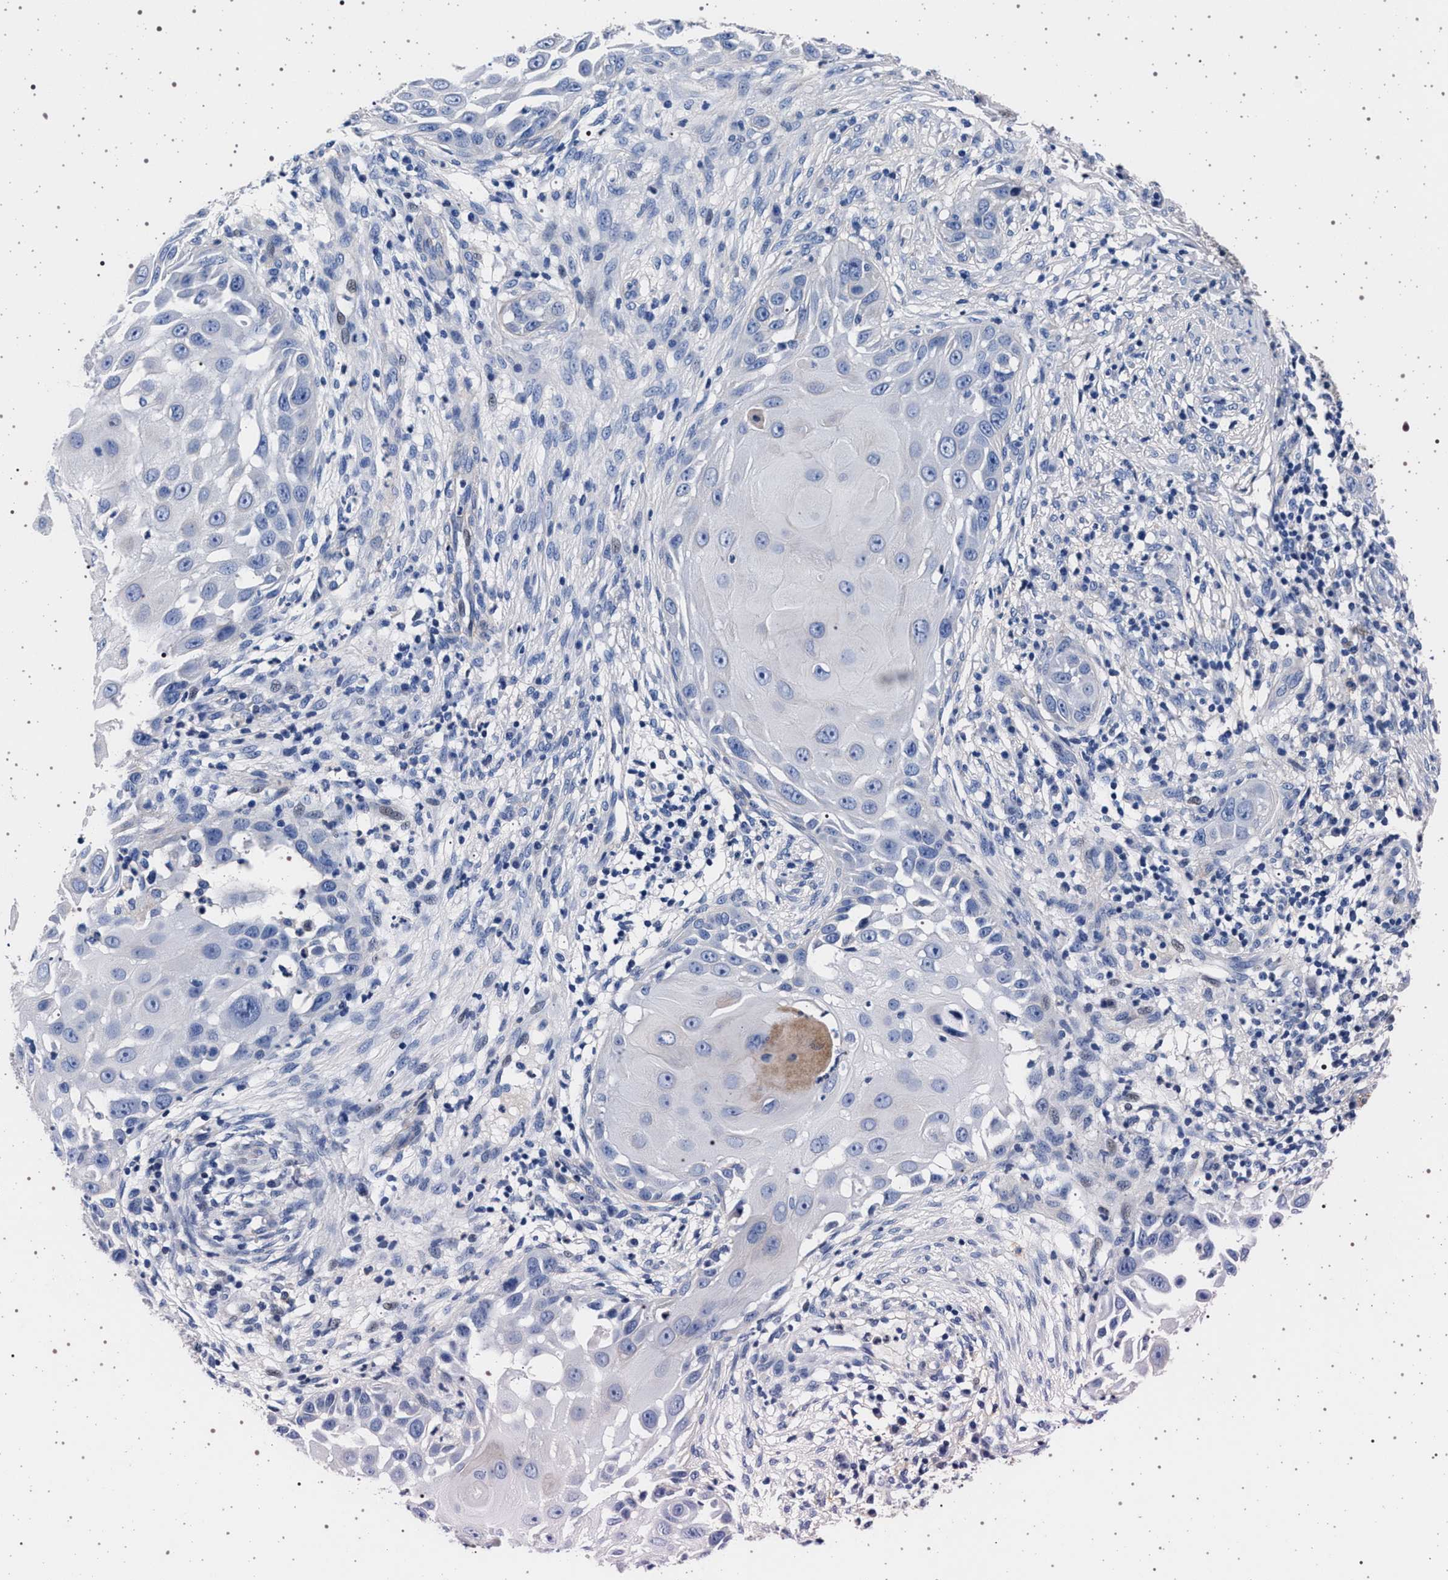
{"staining": {"intensity": "negative", "quantity": "none", "location": "none"}, "tissue": "skin cancer", "cell_type": "Tumor cells", "image_type": "cancer", "snomed": [{"axis": "morphology", "description": "Squamous cell carcinoma, NOS"}, {"axis": "topography", "description": "Skin"}], "caption": "Skin squamous cell carcinoma was stained to show a protein in brown. There is no significant positivity in tumor cells.", "gene": "SLC9A1", "patient": {"sex": "female", "age": 44}}